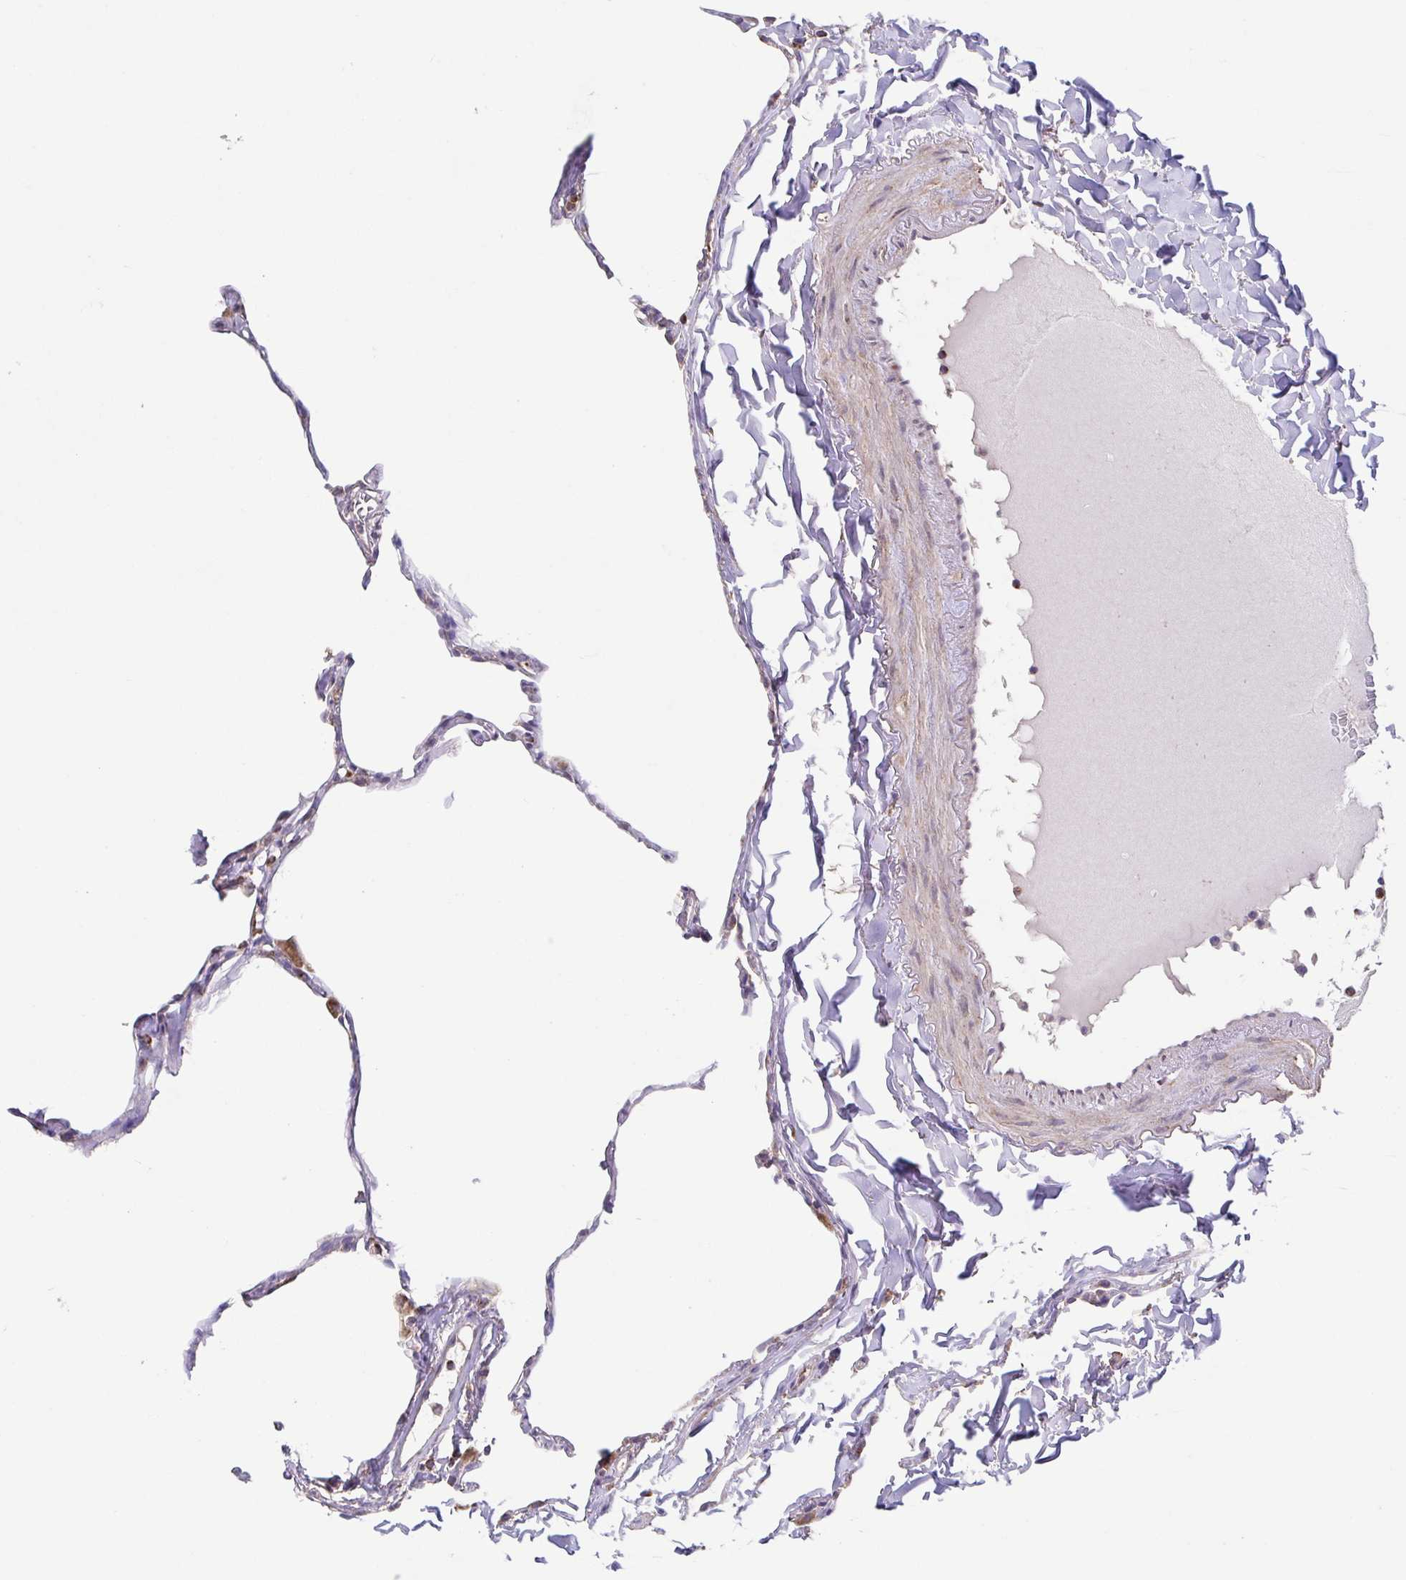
{"staining": {"intensity": "moderate", "quantity": "25%-75%", "location": "cytoplasmic/membranous"}, "tissue": "lung", "cell_type": "Alveolar cells", "image_type": "normal", "snomed": [{"axis": "morphology", "description": "Normal tissue, NOS"}, {"axis": "topography", "description": "Lung"}], "caption": "Moderate cytoplasmic/membranous expression for a protein is appreciated in about 25%-75% of alveolar cells of benign lung using IHC.", "gene": "DIP2B", "patient": {"sex": "male", "age": 65}}